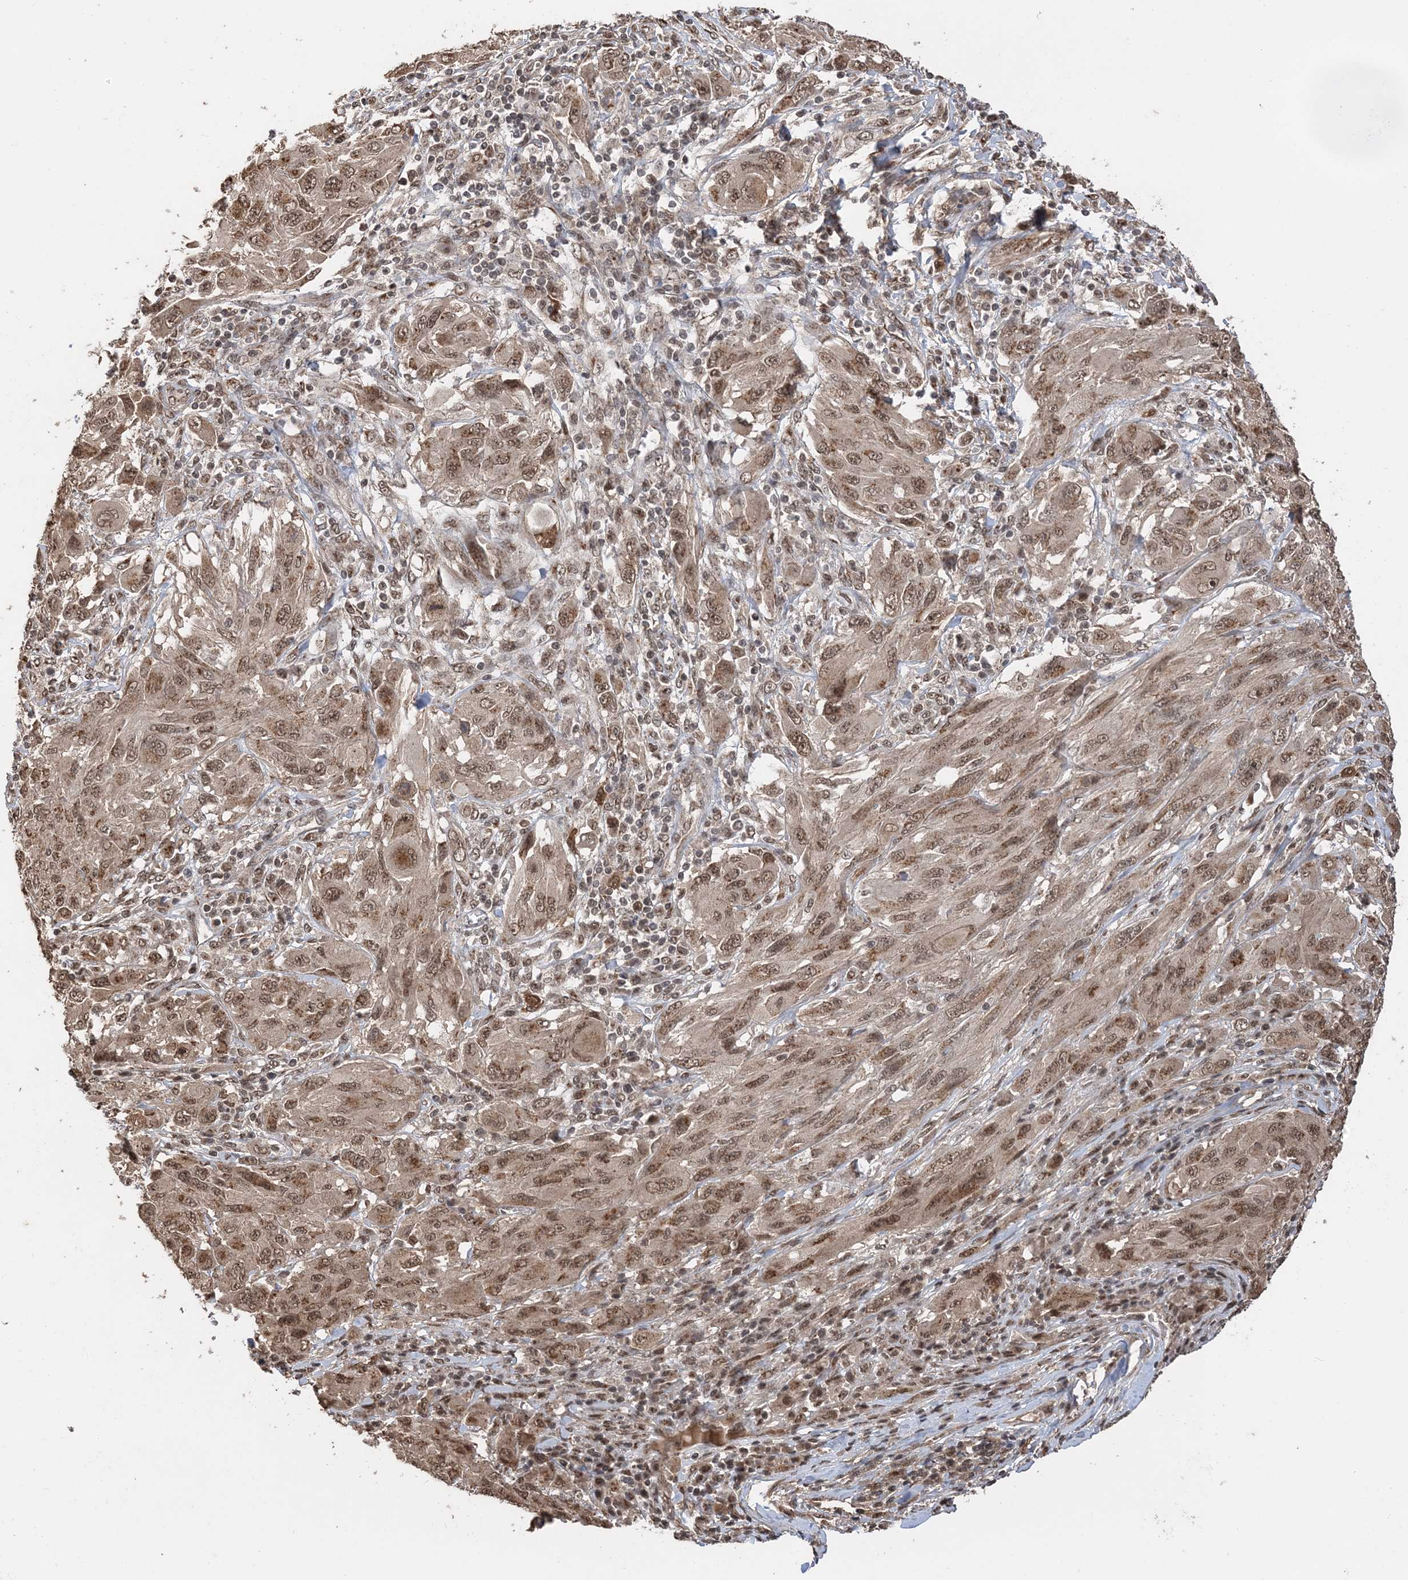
{"staining": {"intensity": "moderate", "quantity": ">75%", "location": "cytoplasmic/membranous,nuclear"}, "tissue": "melanoma", "cell_type": "Tumor cells", "image_type": "cancer", "snomed": [{"axis": "morphology", "description": "Malignant melanoma, NOS"}, {"axis": "topography", "description": "Skin"}], "caption": "An image of malignant melanoma stained for a protein reveals moderate cytoplasmic/membranous and nuclear brown staining in tumor cells. (DAB IHC, brown staining for protein, blue staining for nuclei).", "gene": "TSHZ2", "patient": {"sex": "female", "age": 91}}